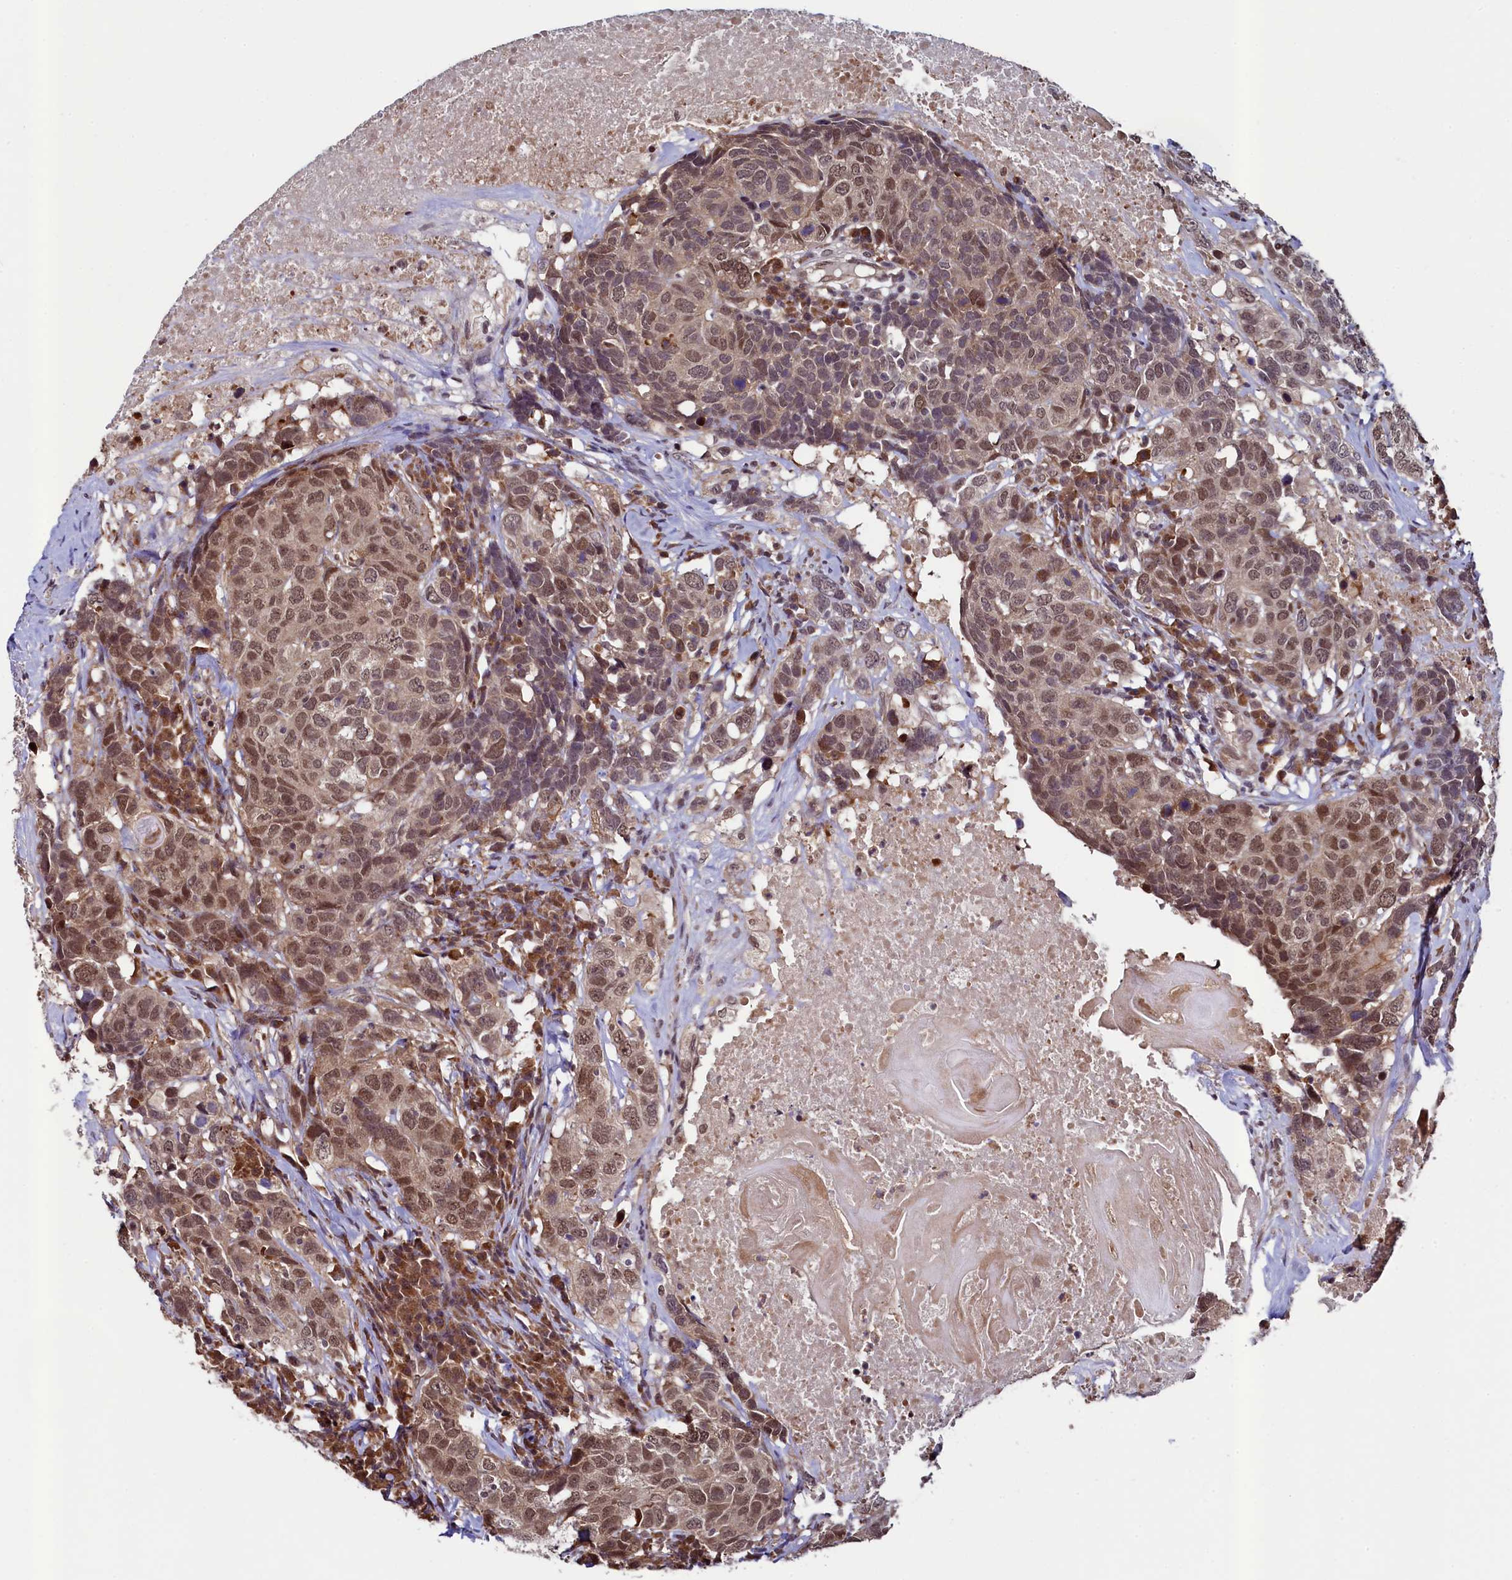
{"staining": {"intensity": "moderate", "quantity": ">75%", "location": "nuclear"}, "tissue": "head and neck cancer", "cell_type": "Tumor cells", "image_type": "cancer", "snomed": [{"axis": "morphology", "description": "Squamous cell carcinoma, NOS"}, {"axis": "topography", "description": "Head-Neck"}], "caption": "Brown immunohistochemical staining in human head and neck squamous cell carcinoma demonstrates moderate nuclear positivity in approximately >75% of tumor cells. (Stains: DAB (3,3'-diaminobenzidine) in brown, nuclei in blue, Microscopy: brightfield microscopy at high magnification).", "gene": "LEO1", "patient": {"sex": "male", "age": 66}}